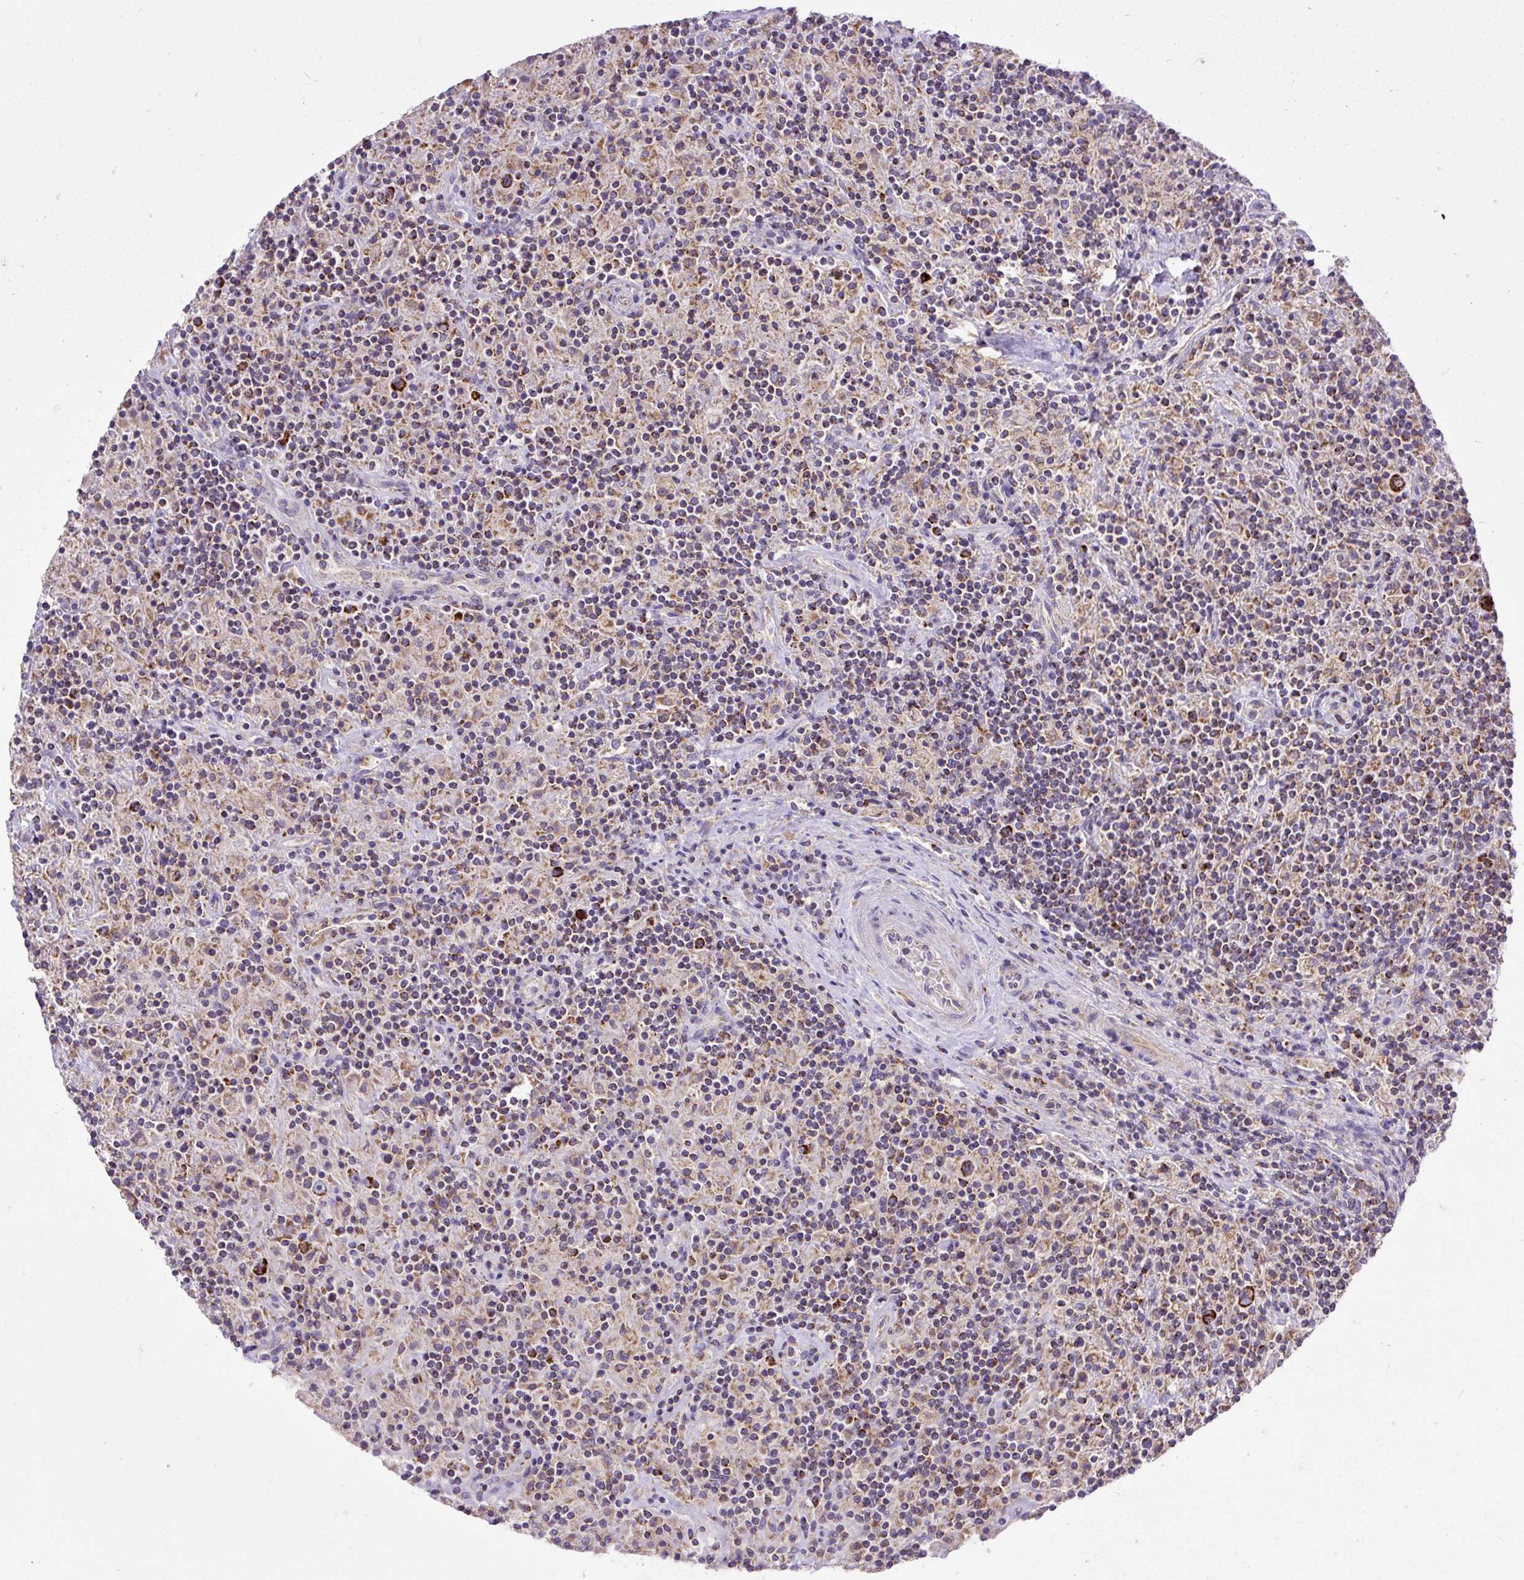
{"staining": {"intensity": "moderate", "quantity": ">75%", "location": "cytoplasmic/membranous"}, "tissue": "lymphoma", "cell_type": "Tumor cells", "image_type": "cancer", "snomed": [{"axis": "morphology", "description": "Hodgkin's disease, NOS"}, {"axis": "topography", "description": "Lymph node"}], "caption": "Protein staining shows moderate cytoplasmic/membranous staining in approximately >75% of tumor cells in Hodgkin's disease.", "gene": "TOMM40", "patient": {"sex": "male", "age": 70}}